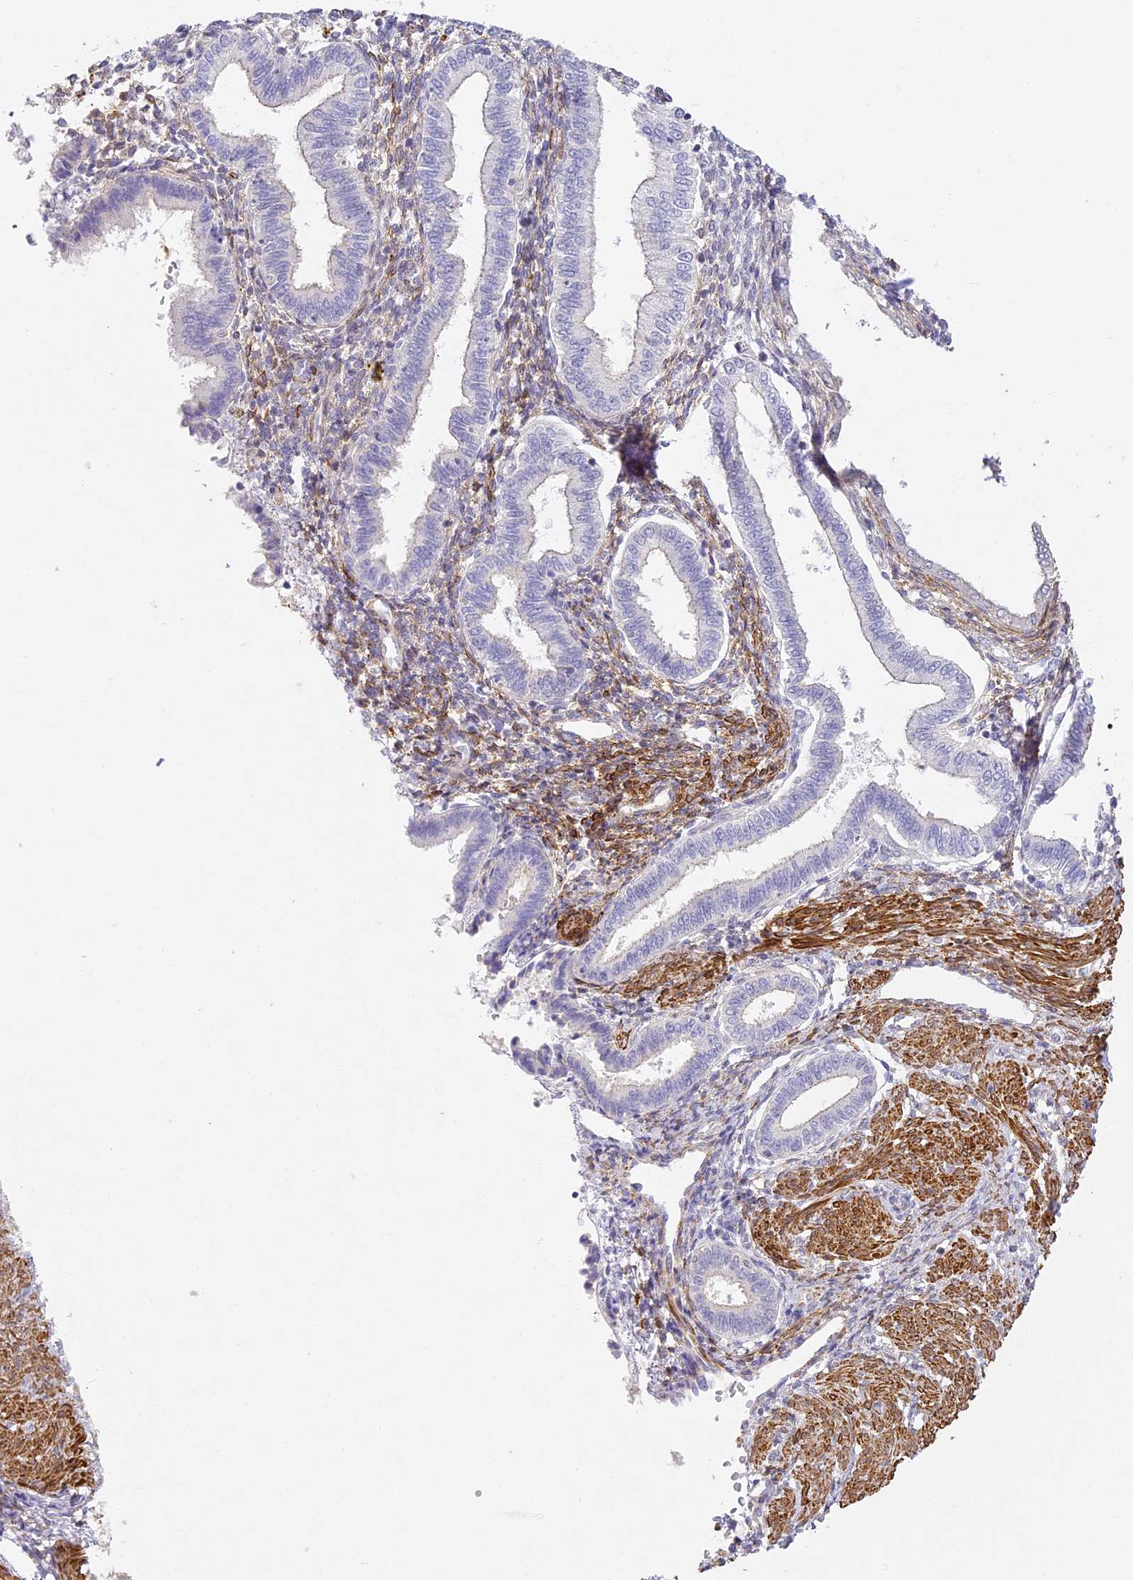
{"staining": {"intensity": "negative", "quantity": "none", "location": "none"}, "tissue": "endometrium", "cell_type": "Cells in endometrial stroma", "image_type": "normal", "snomed": [{"axis": "morphology", "description": "Normal tissue, NOS"}, {"axis": "topography", "description": "Endometrium"}], "caption": "DAB (3,3'-diaminobenzidine) immunohistochemical staining of unremarkable endometrium shows no significant expression in cells in endometrial stroma.", "gene": "MED28", "patient": {"sex": "female", "age": 53}}